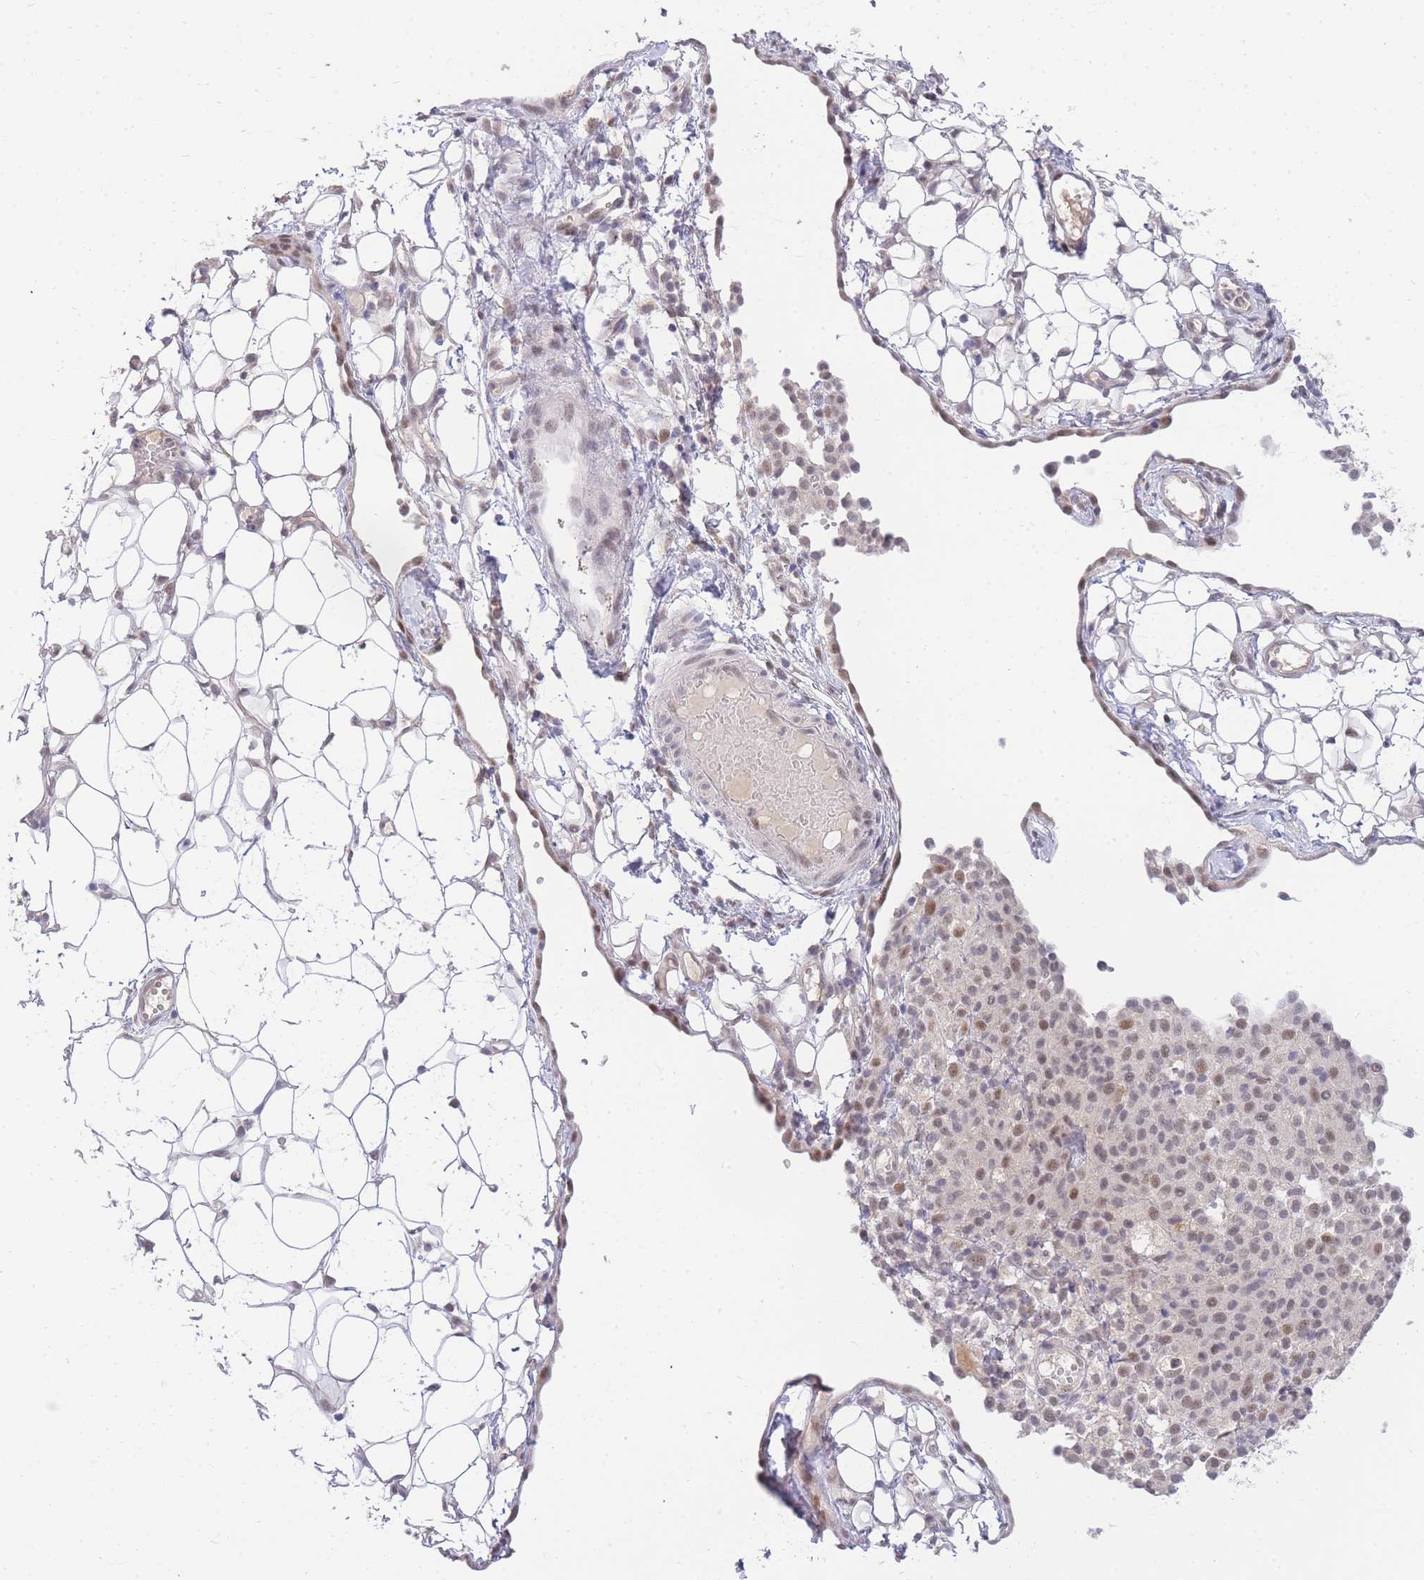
{"staining": {"intensity": "weak", "quantity": "25%-75%", "location": "nuclear"}, "tissue": "ovarian cancer", "cell_type": "Tumor cells", "image_type": "cancer", "snomed": [{"axis": "morphology", "description": "Carcinoma, endometroid"}, {"axis": "topography", "description": "Ovary"}], "caption": "Immunohistochemistry micrograph of neoplastic tissue: ovarian cancer (endometroid carcinoma) stained using immunohistochemistry reveals low levels of weak protein expression localized specifically in the nuclear of tumor cells, appearing as a nuclear brown color.", "gene": "PUS10", "patient": {"sex": "female", "age": 42}}